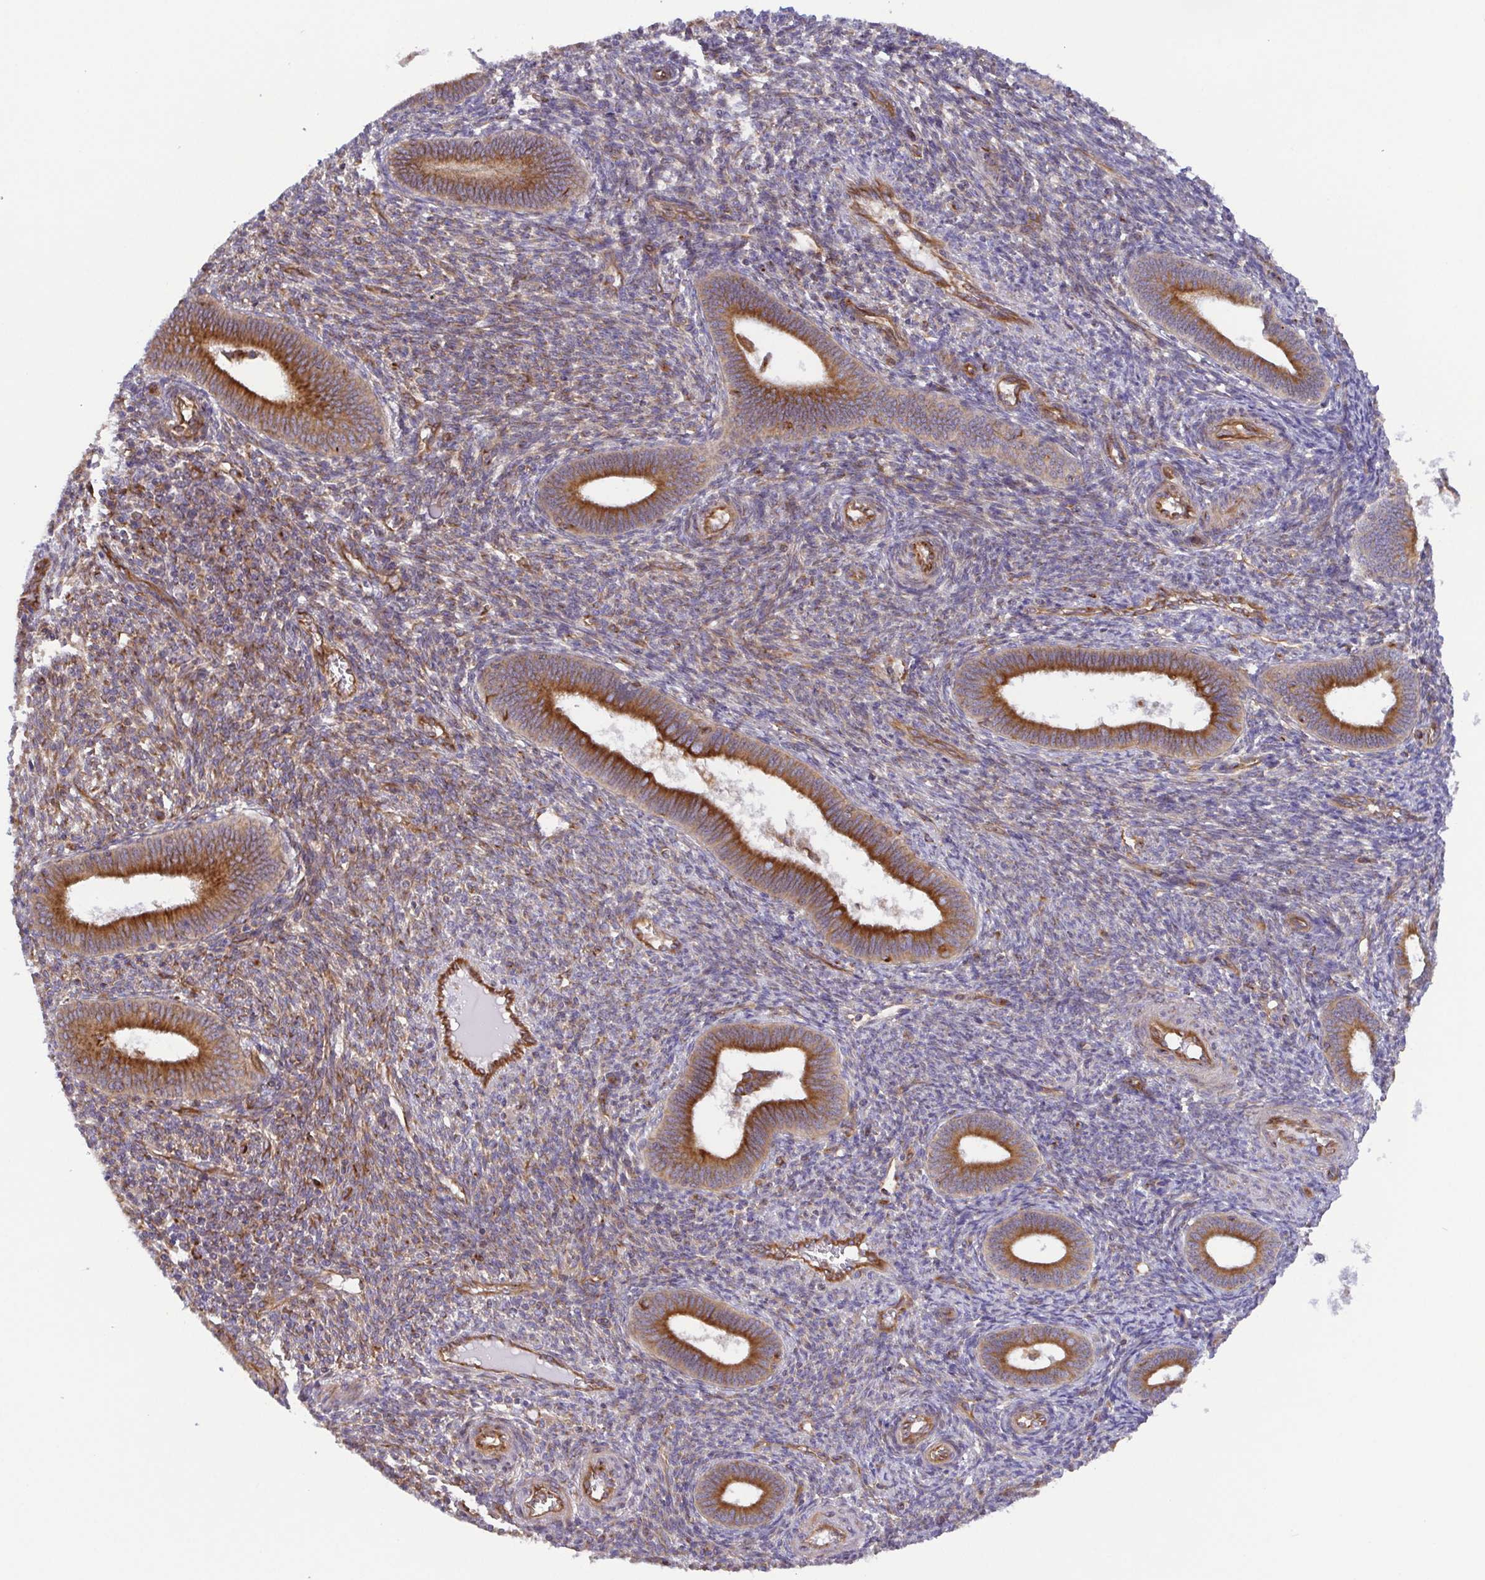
{"staining": {"intensity": "strong", "quantity": "25%-75%", "location": "cytoplasmic/membranous"}, "tissue": "endometrium", "cell_type": "Cells in endometrial stroma", "image_type": "normal", "snomed": [{"axis": "morphology", "description": "Normal tissue, NOS"}, {"axis": "topography", "description": "Endometrium"}], "caption": "Protein staining exhibits strong cytoplasmic/membranous positivity in about 25%-75% of cells in endometrial stroma in normal endometrium.", "gene": "KIF5B", "patient": {"sex": "female", "age": 41}}